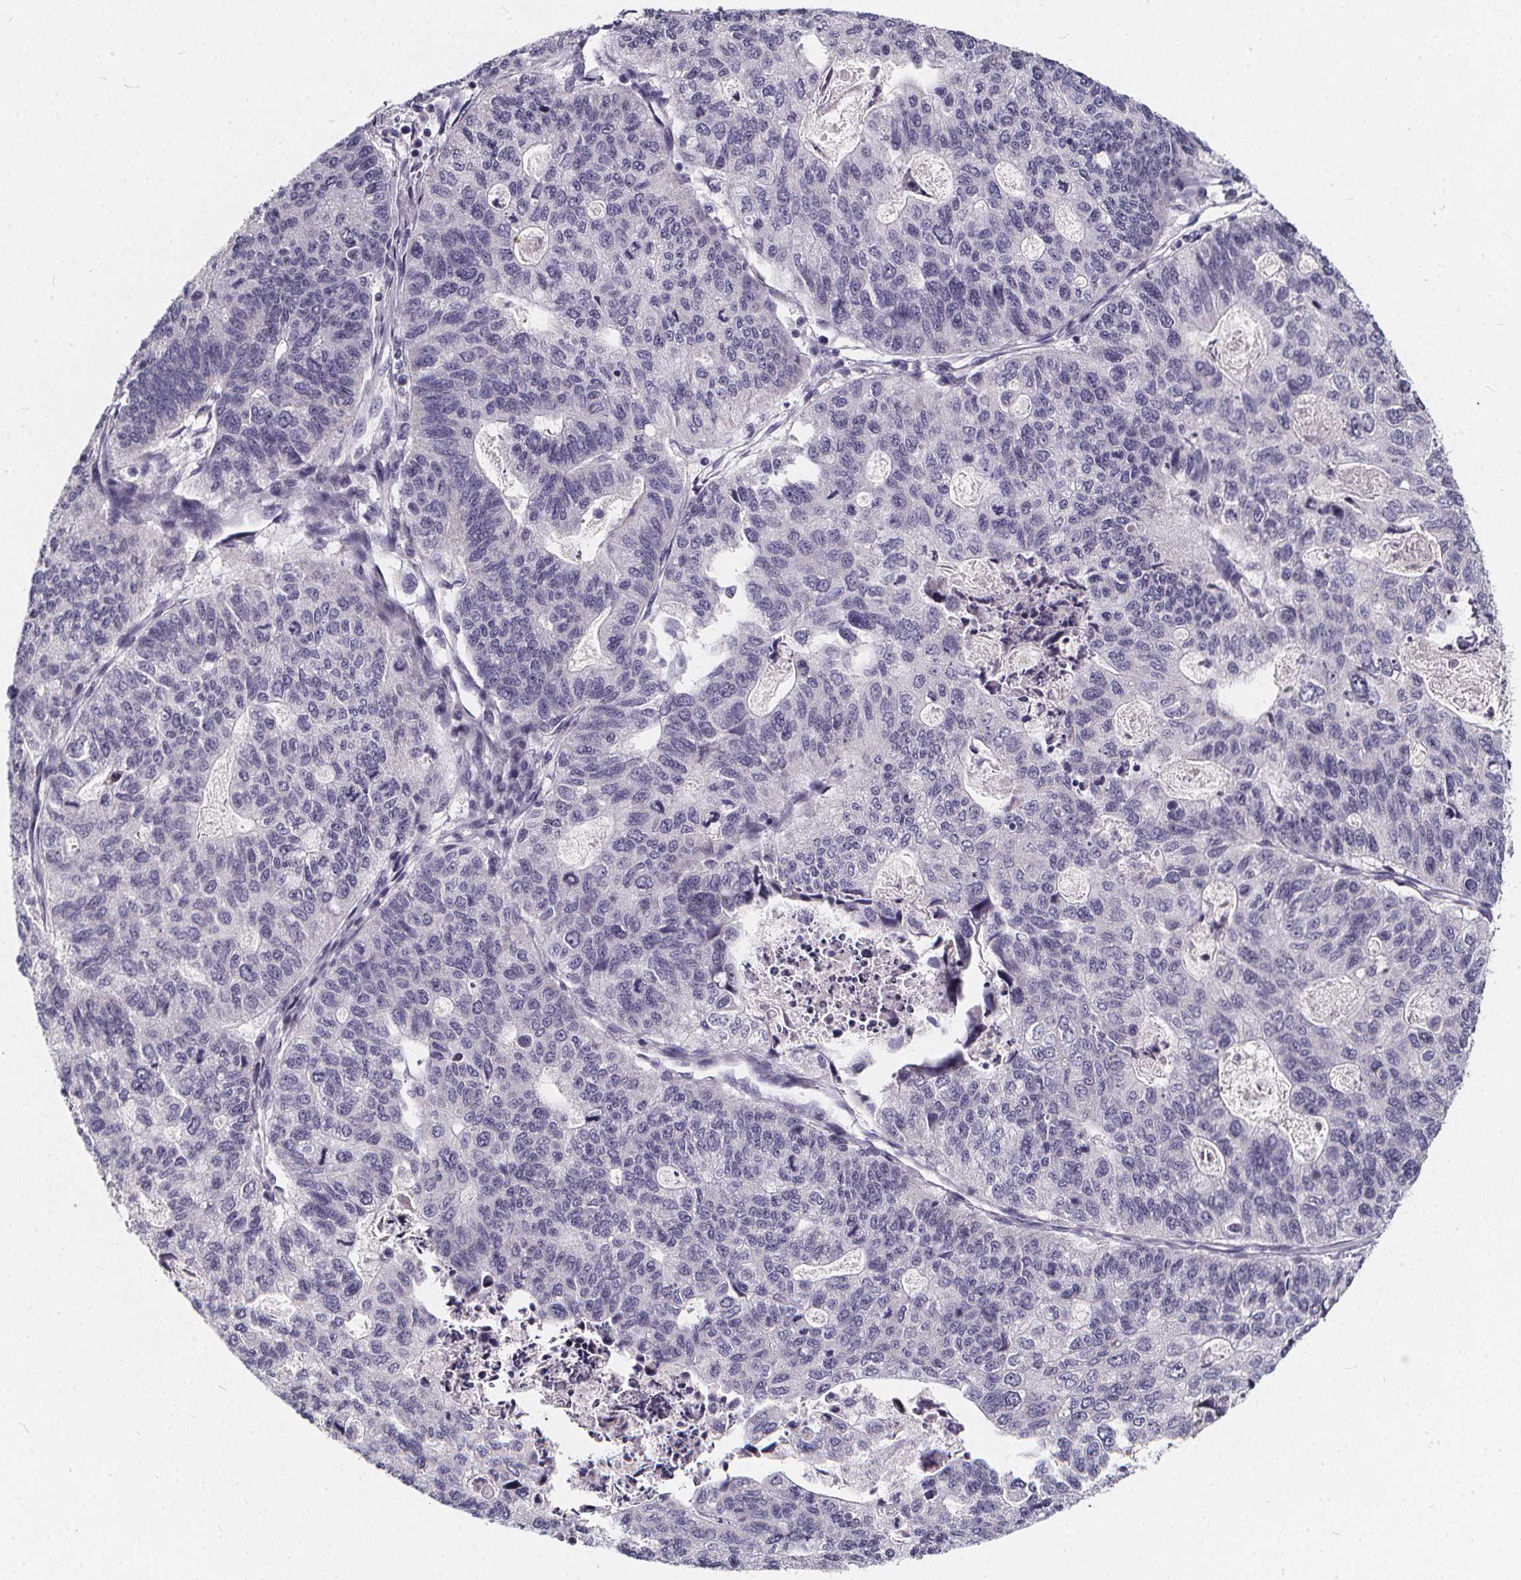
{"staining": {"intensity": "negative", "quantity": "none", "location": "none"}, "tissue": "stomach cancer", "cell_type": "Tumor cells", "image_type": "cancer", "snomed": [{"axis": "morphology", "description": "Adenocarcinoma, NOS"}, {"axis": "topography", "description": "Stomach, upper"}], "caption": "There is no significant expression in tumor cells of stomach adenocarcinoma.", "gene": "SPEF2", "patient": {"sex": "female", "age": 67}}